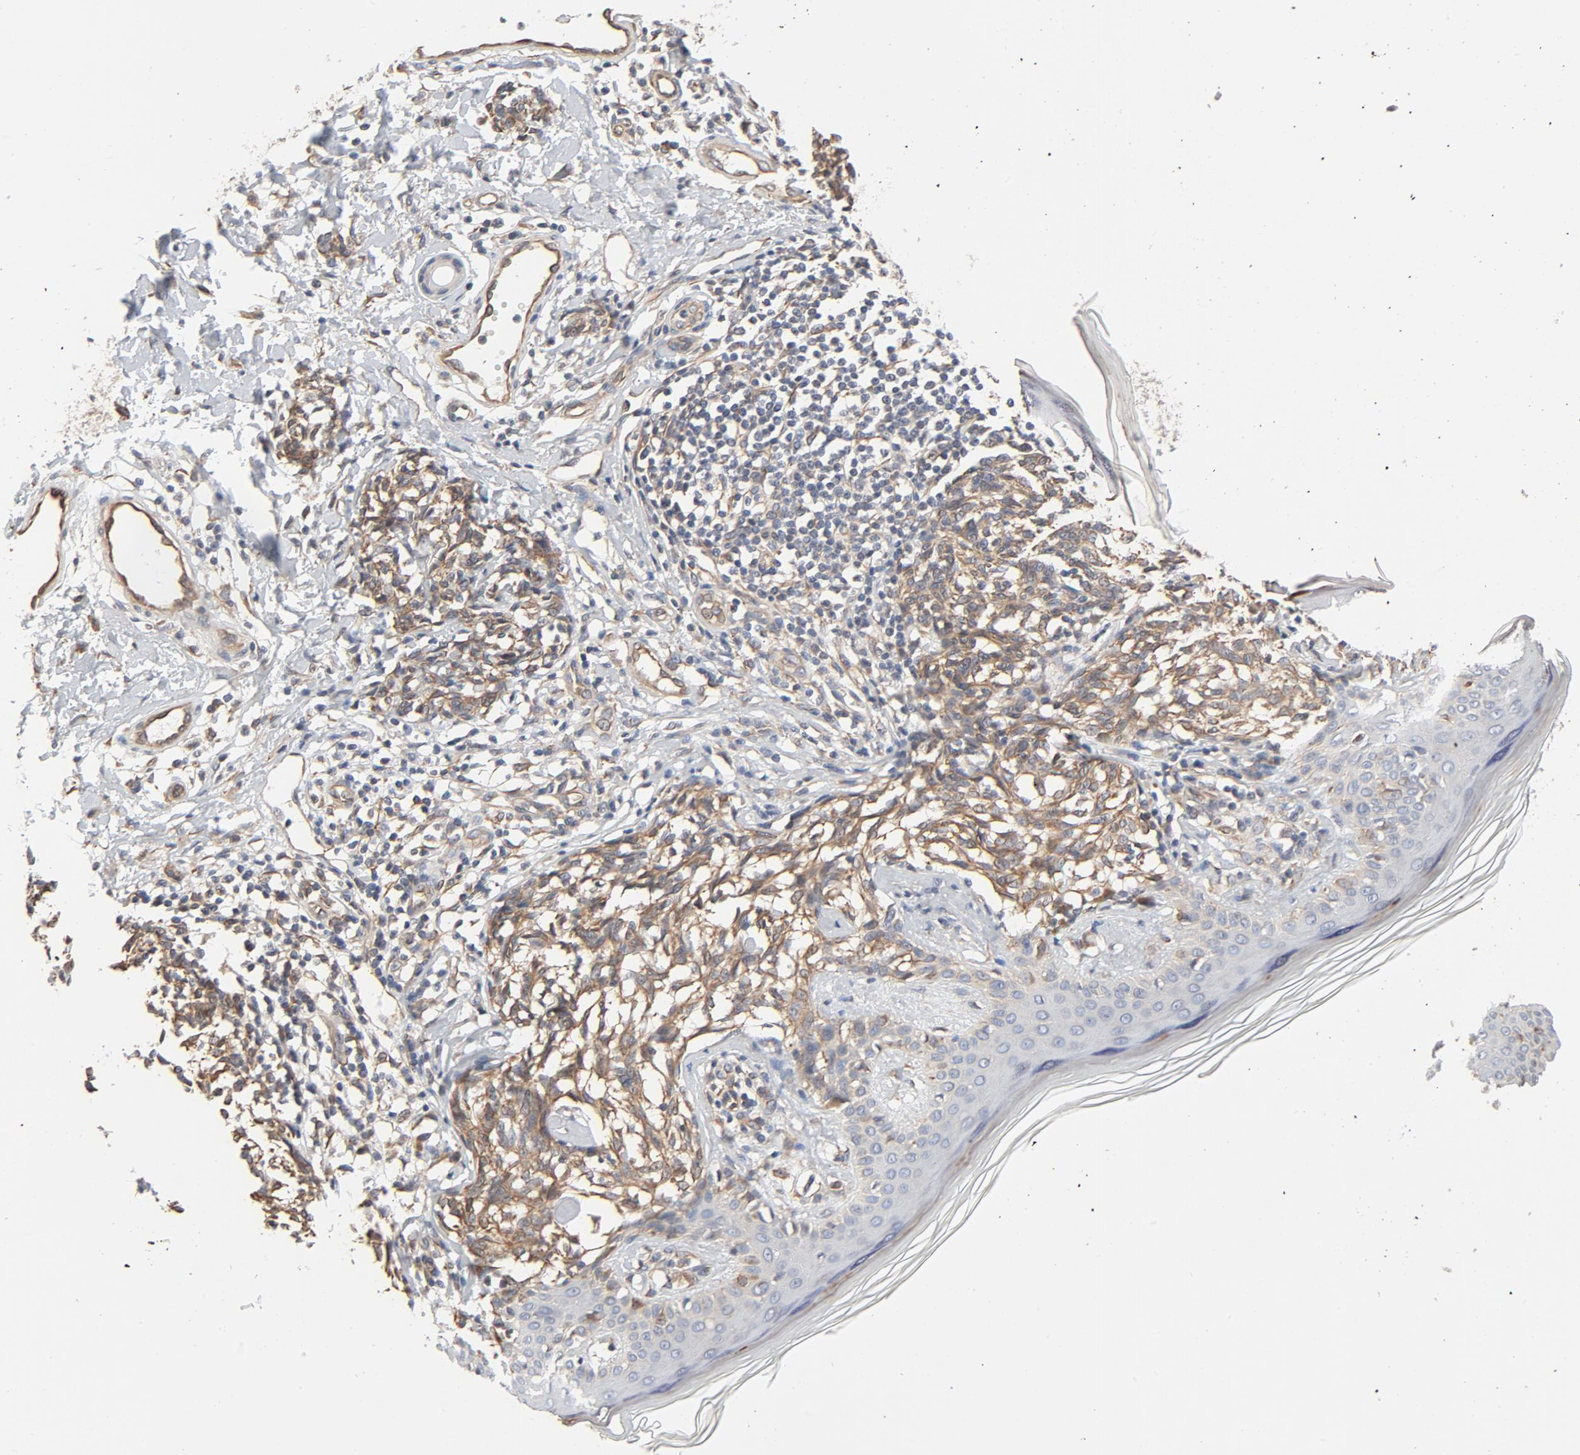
{"staining": {"intensity": "moderate", "quantity": ">75%", "location": "cytoplasmic/membranous"}, "tissue": "melanoma", "cell_type": "Tumor cells", "image_type": "cancer", "snomed": [{"axis": "morphology", "description": "Malignant melanoma, NOS"}, {"axis": "topography", "description": "Skin"}], "caption": "The photomicrograph shows immunohistochemical staining of melanoma. There is moderate cytoplasmic/membranous expression is seen in approximately >75% of tumor cells.", "gene": "TRIOBP", "patient": {"sex": "male", "age": 67}}